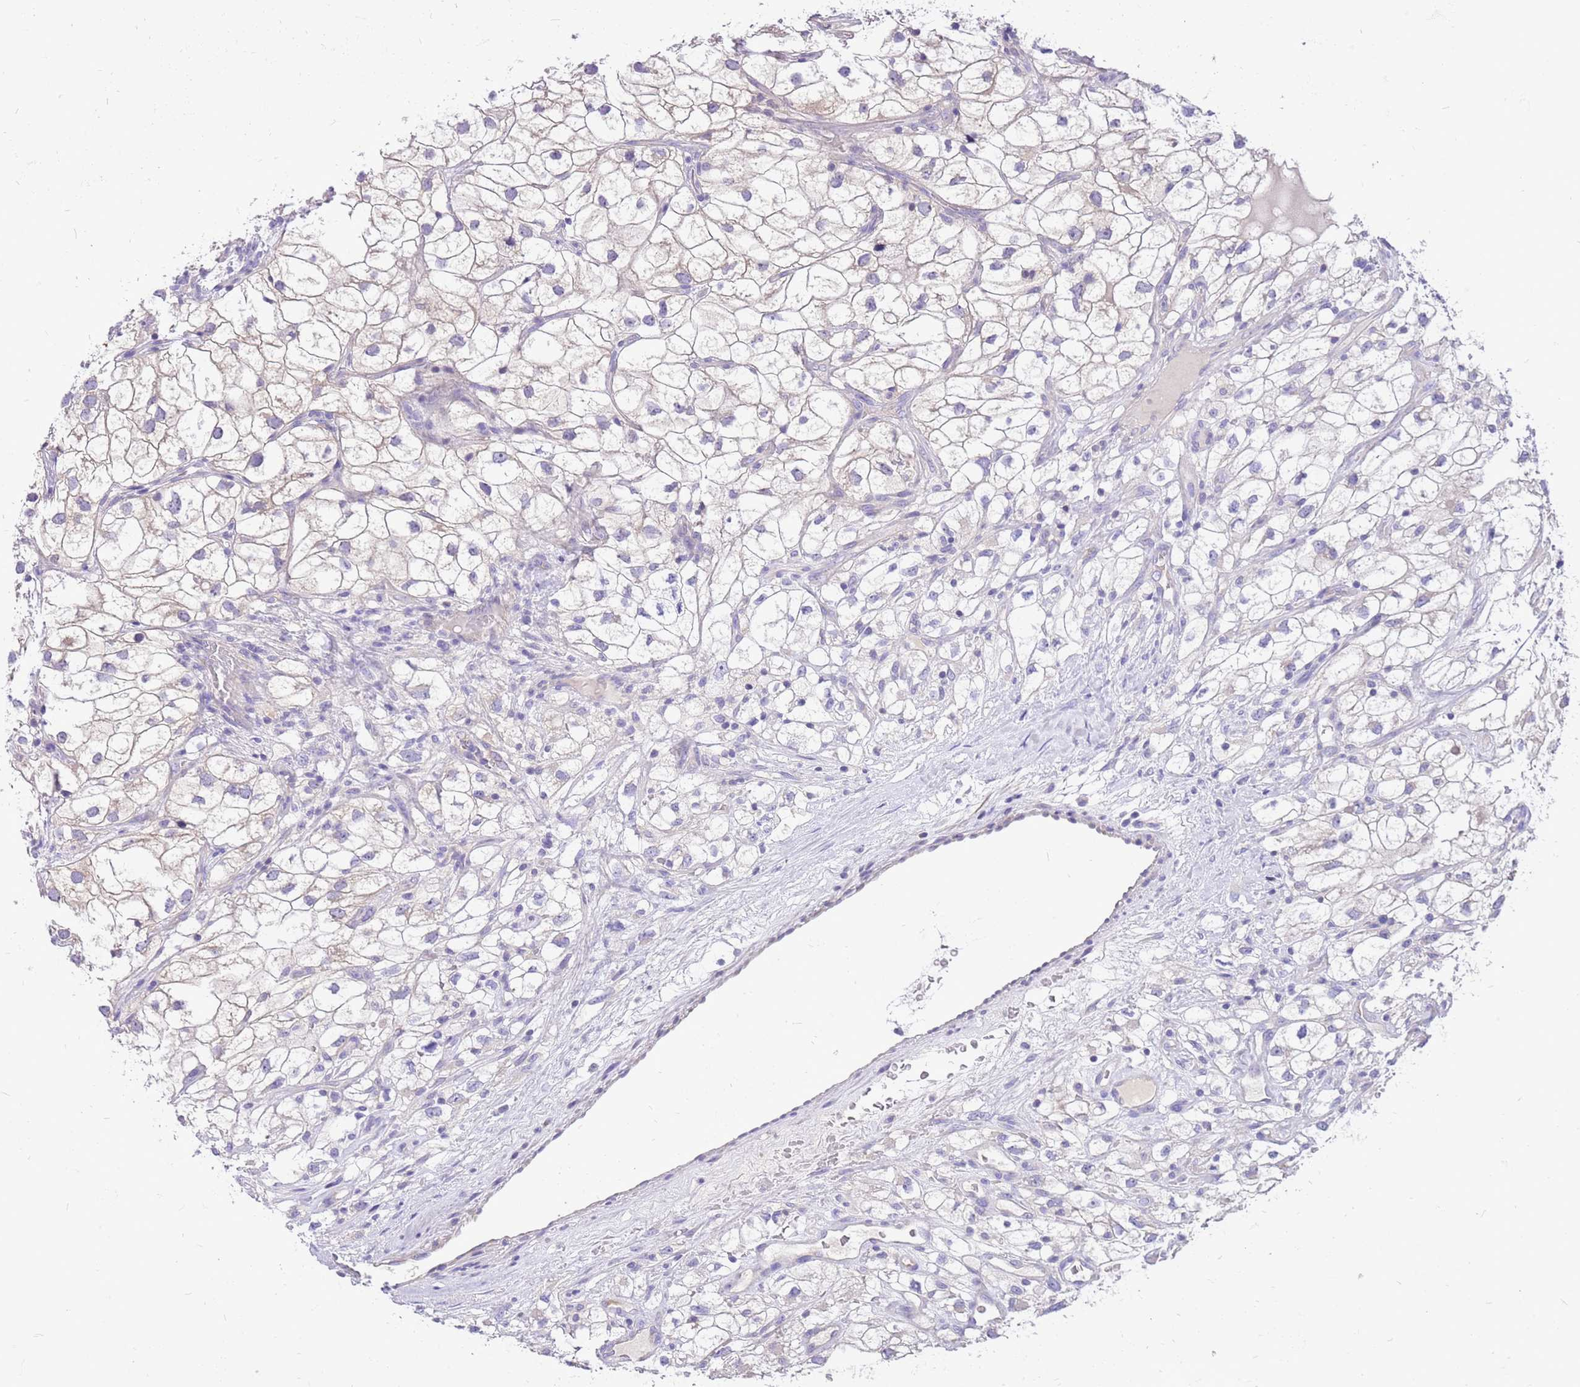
{"staining": {"intensity": "weak", "quantity": "<25%", "location": "cytoplasmic/membranous"}, "tissue": "renal cancer", "cell_type": "Tumor cells", "image_type": "cancer", "snomed": [{"axis": "morphology", "description": "Adenocarcinoma, NOS"}, {"axis": "topography", "description": "Kidney"}], "caption": "A high-resolution photomicrograph shows IHC staining of renal cancer (adenocarcinoma), which exhibits no significant expression in tumor cells. The staining is performed using DAB brown chromogen with nuclei counter-stained in using hematoxylin.", "gene": "GLCE", "patient": {"sex": "male", "age": 59}}